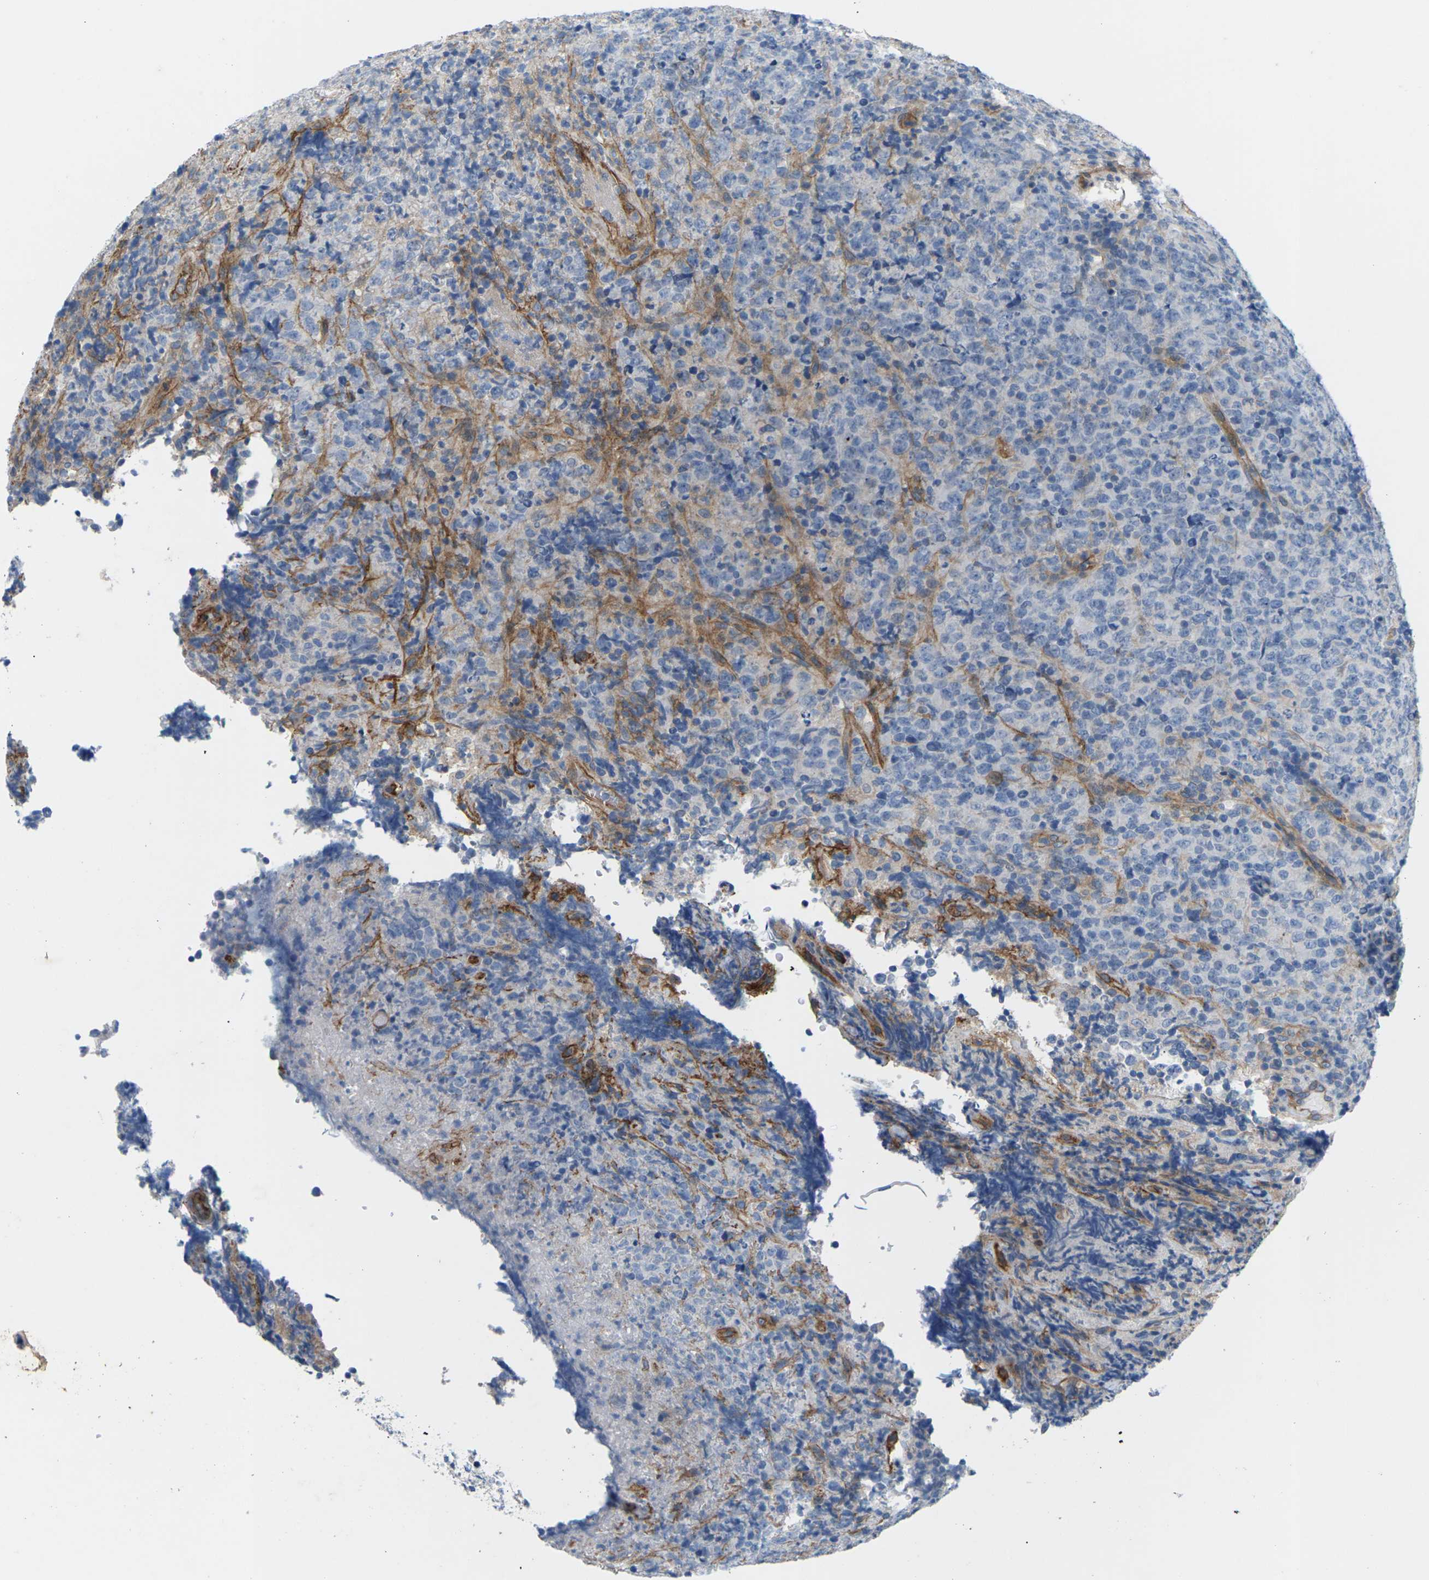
{"staining": {"intensity": "negative", "quantity": "none", "location": "none"}, "tissue": "lymphoma", "cell_type": "Tumor cells", "image_type": "cancer", "snomed": [{"axis": "morphology", "description": "Malignant lymphoma, non-Hodgkin's type, High grade"}, {"axis": "topography", "description": "Tonsil"}], "caption": "IHC image of malignant lymphoma, non-Hodgkin's type (high-grade) stained for a protein (brown), which shows no staining in tumor cells.", "gene": "ITGA5", "patient": {"sex": "female", "age": 36}}